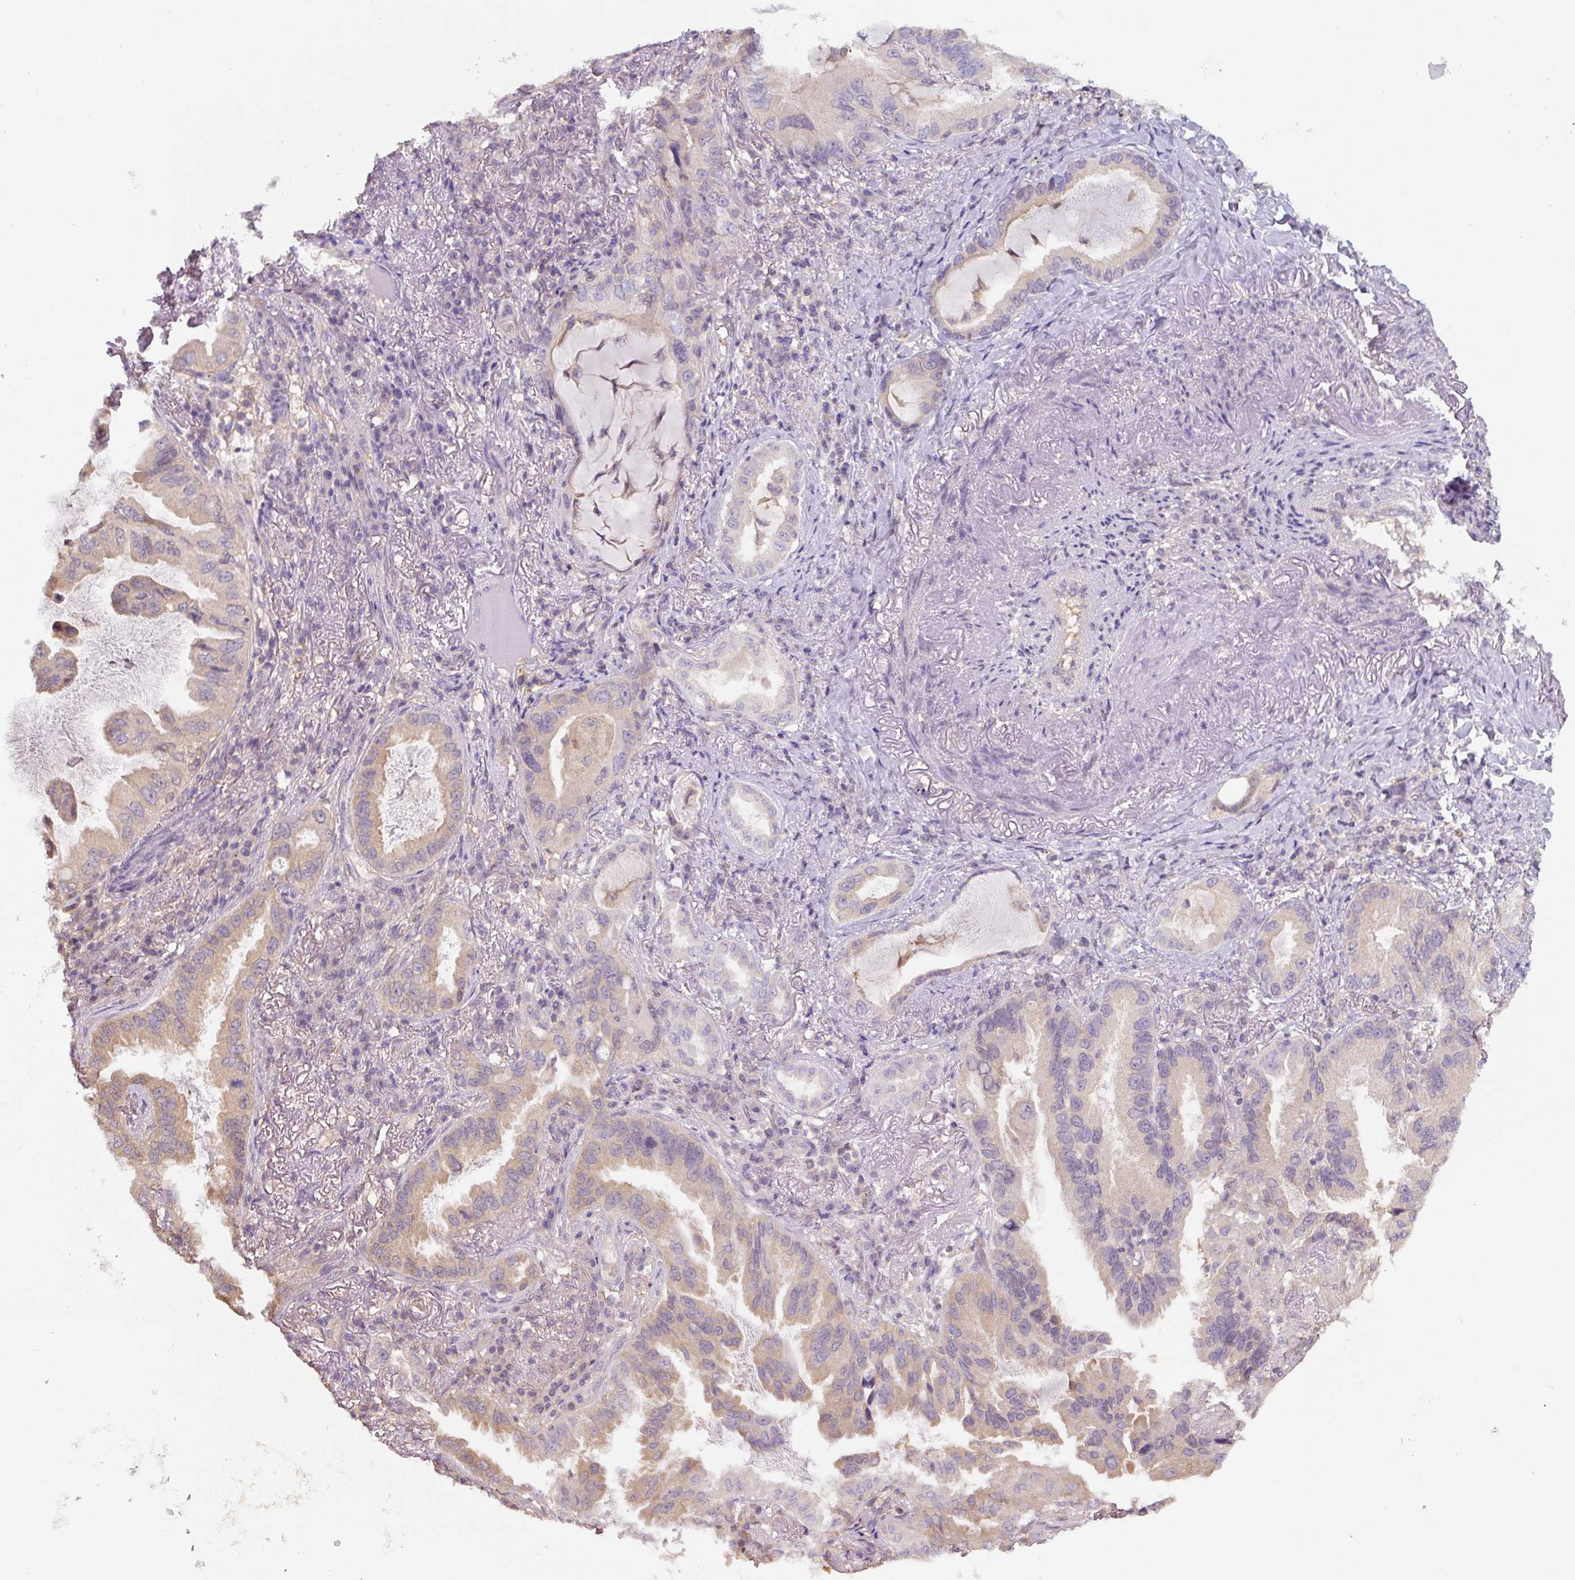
{"staining": {"intensity": "moderate", "quantity": "25%-75%", "location": "cytoplasmic/membranous"}, "tissue": "lung cancer", "cell_type": "Tumor cells", "image_type": "cancer", "snomed": [{"axis": "morphology", "description": "Adenocarcinoma, NOS"}, {"axis": "topography", "description": "Lung"}], "caption": "IHC (DAB) staining of human adenocarcinoma (lung) displays moderate cytoplasmic/membranous protein staining in approximately 25%-75% of tumor cells. (IHC, brightfield microscopy, high magnification).", "gene": "ST13", "patient": {"sex": "female", "age": 69}}